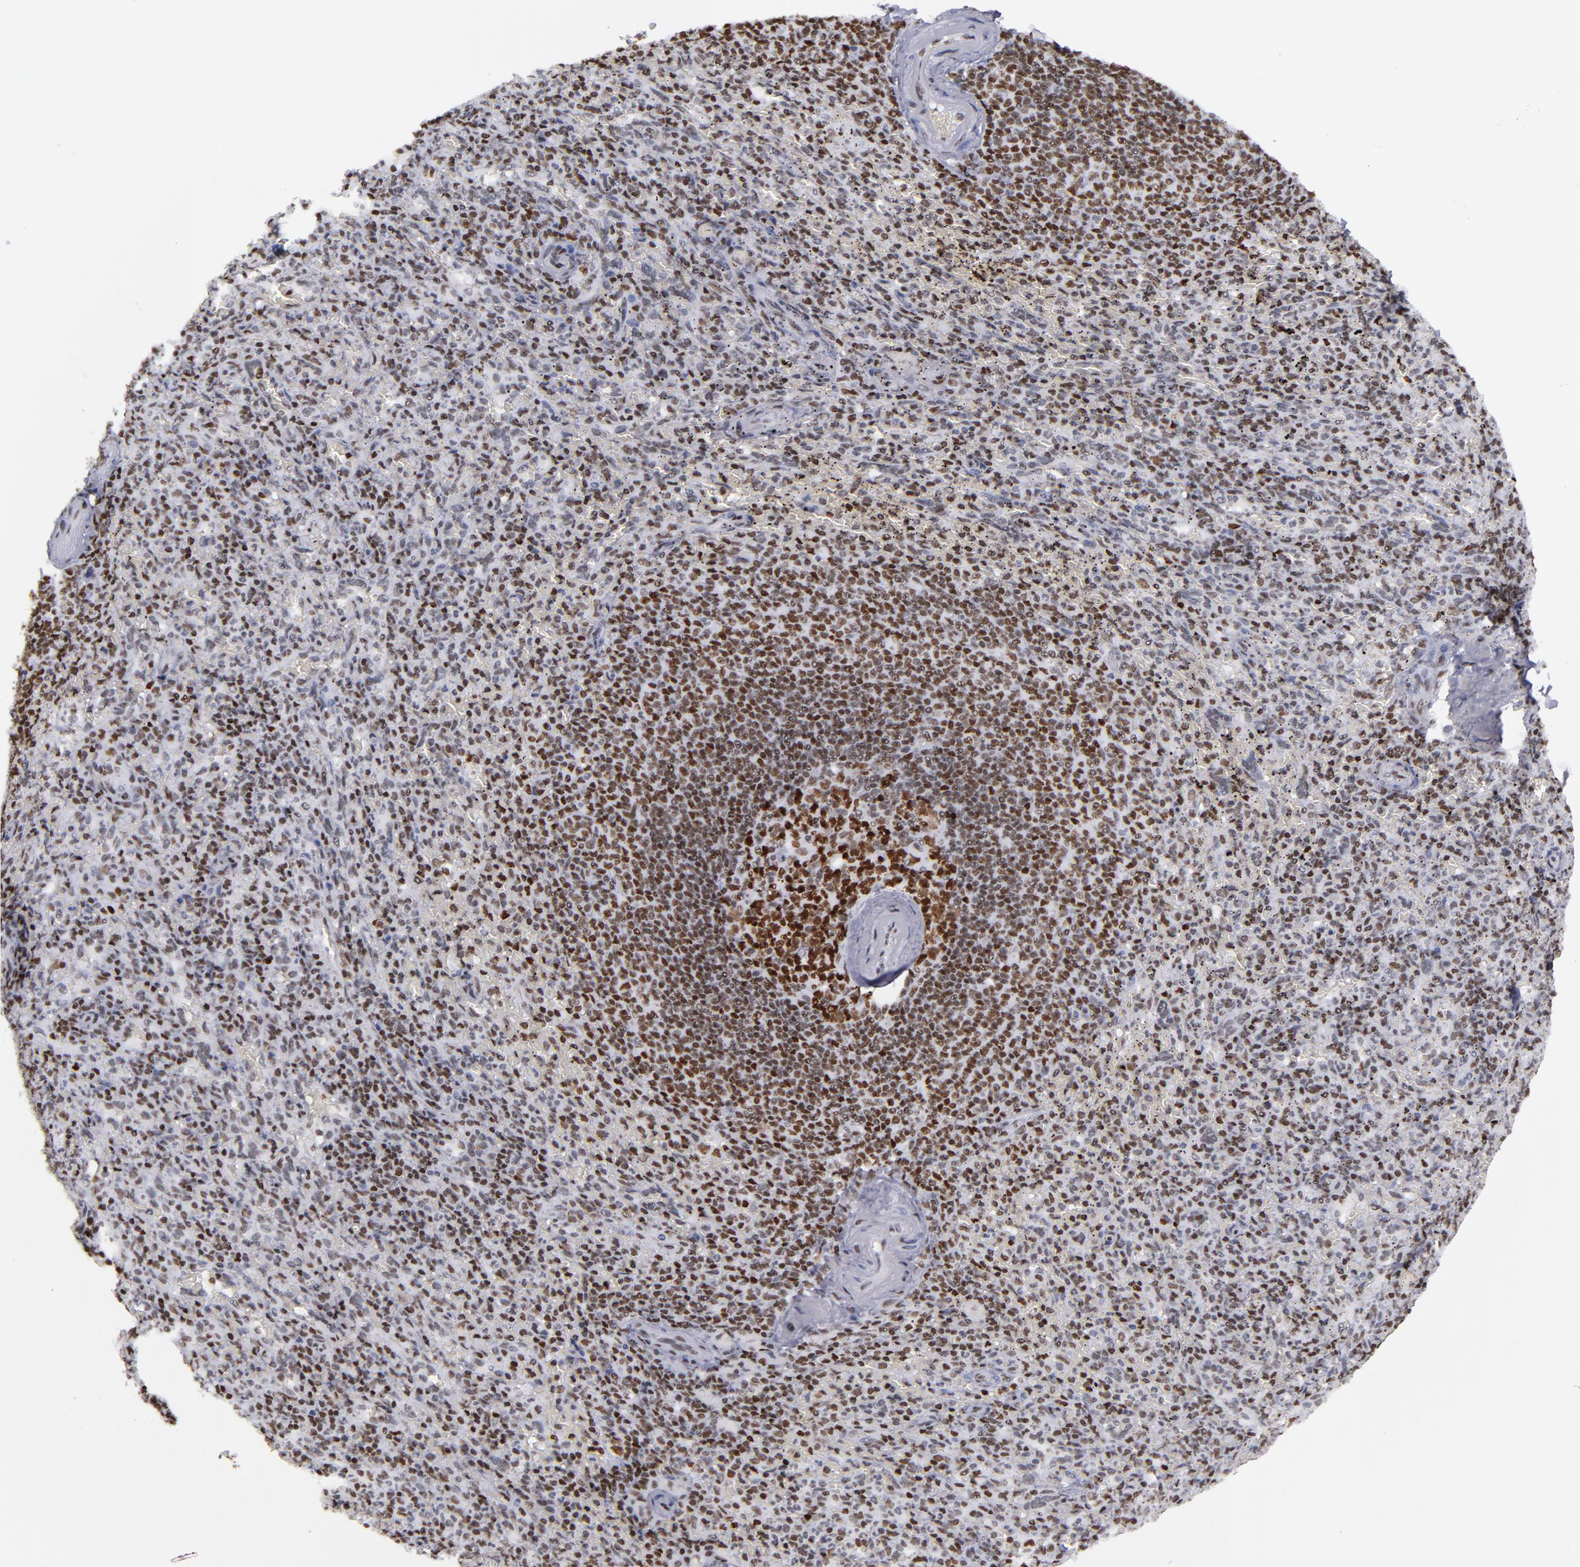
{"staining": {"intensity": "moderate", "quantity": "25%-75%", "location": "nuclear"}, "tissue": "spleen", "cell_type": "Cells in red pulp", "image_type": "normal", "snomed": [{"axis": "morphology", "description": "Normal tissue, NOS"}, {"axis": "topography", "description": "Spleen"}], "caption": "Immunohistochemical staining of unremarkable spleen shows 25%-75% levels of moderate nuclear protein positivity in about 25%-75% of cells in red pulp. The staining was performed using DAB, with brown indicating positive protein expression. Nuclei are stained blue with hematoxylin.", "gene": "TERF2", "patient": {"sex": "female", "age": 43}}